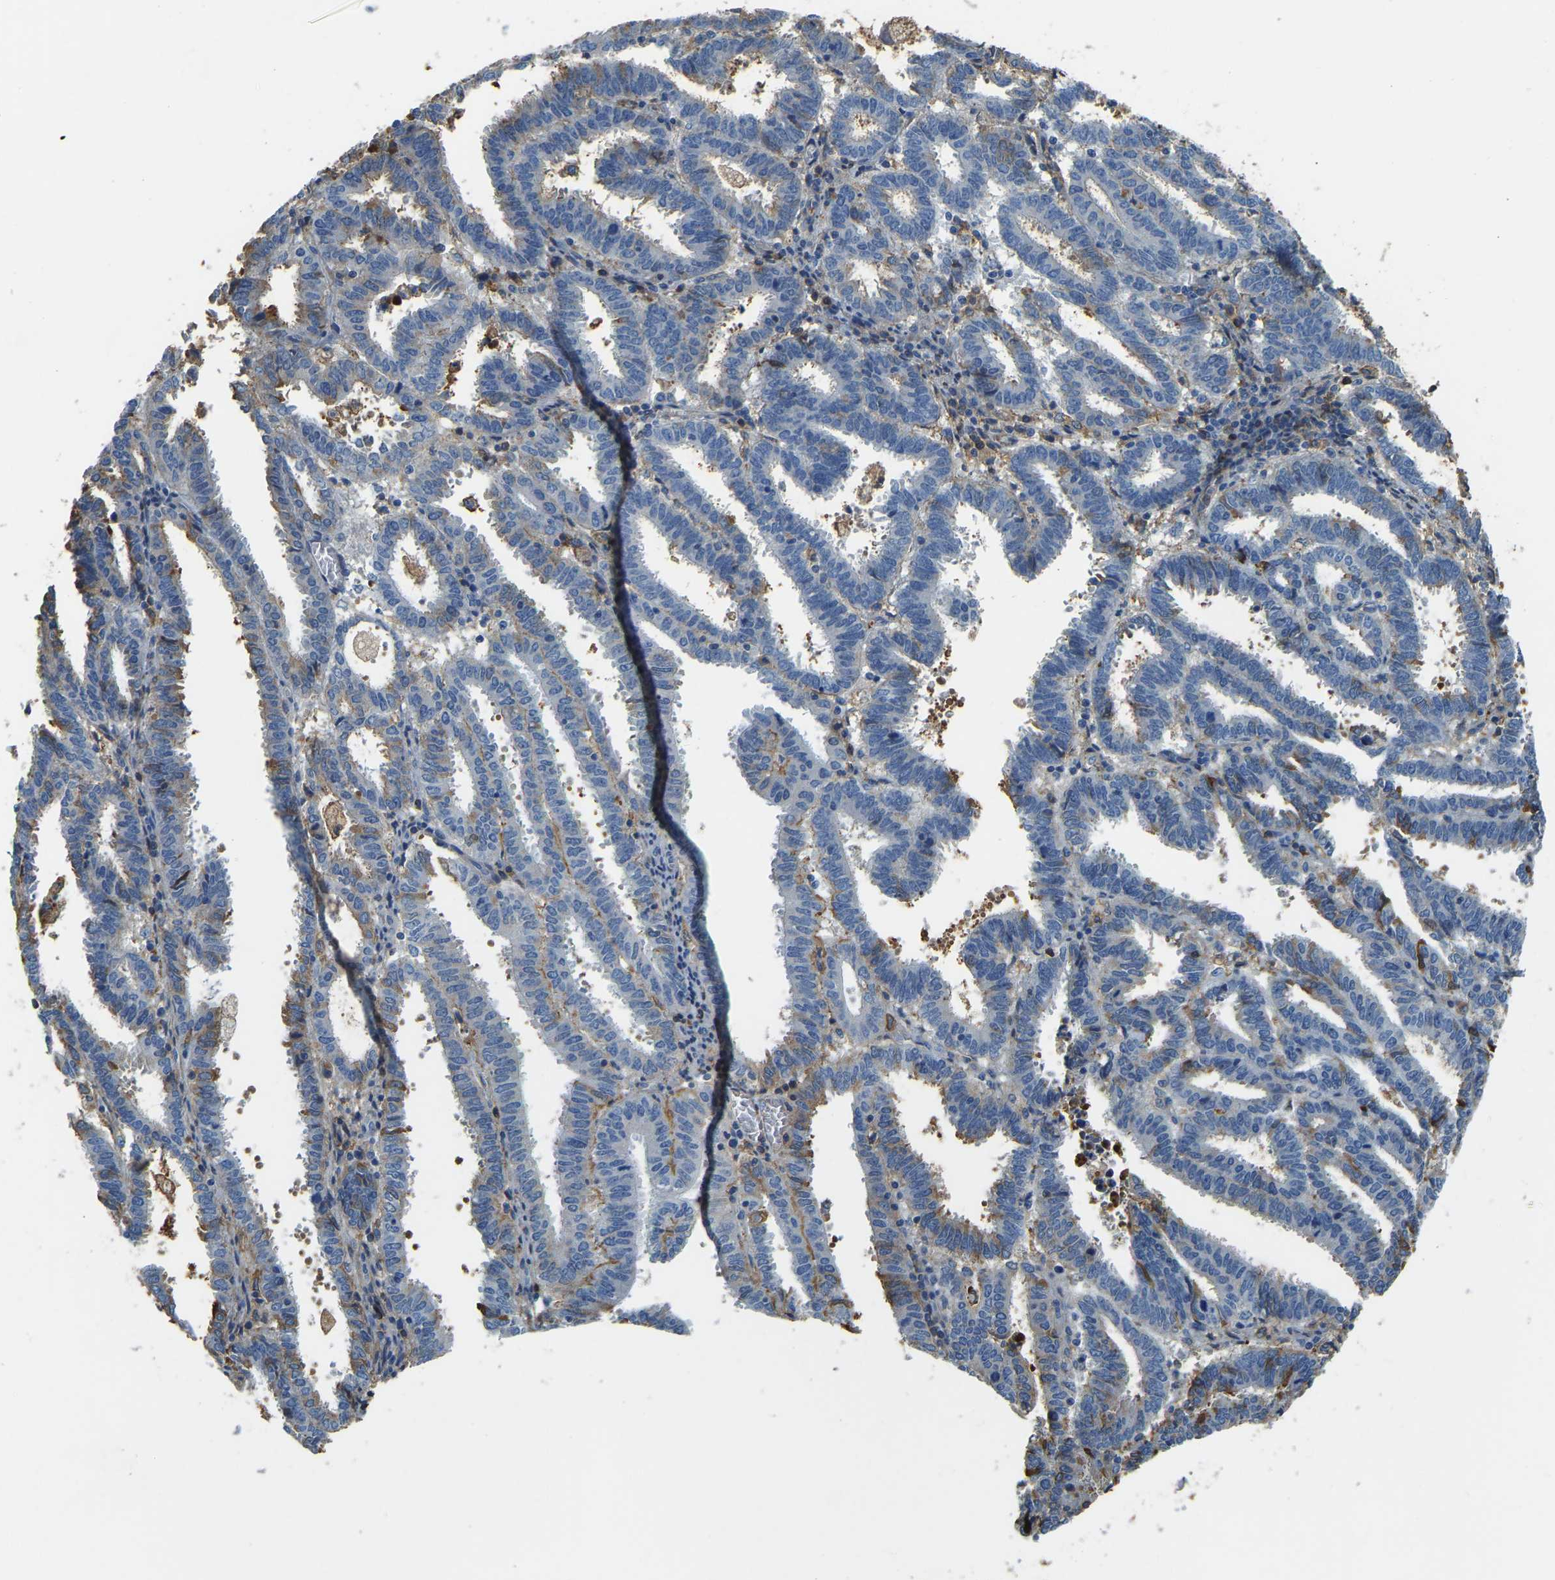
{"staining": {"intensity": "negative", "quantity": "none", "location": "none"}, "tissue": "endometrial cancer", "cell_type": "Tumor cells", "image_type": "cancer", "snomed": [{"axis": "morphology", "description": "Adenocarcinoma, NOS"}, {"axis": "topography", "description": "Uterus"}], "caption": "A high-resolution histopathology image shows immunohistochemistry staining of endometrial adenocarcinoma, which exhibits no significant staining in tumor cells.", "gene": "THBS4", "patient": {"sex": "female", "age": 83}}